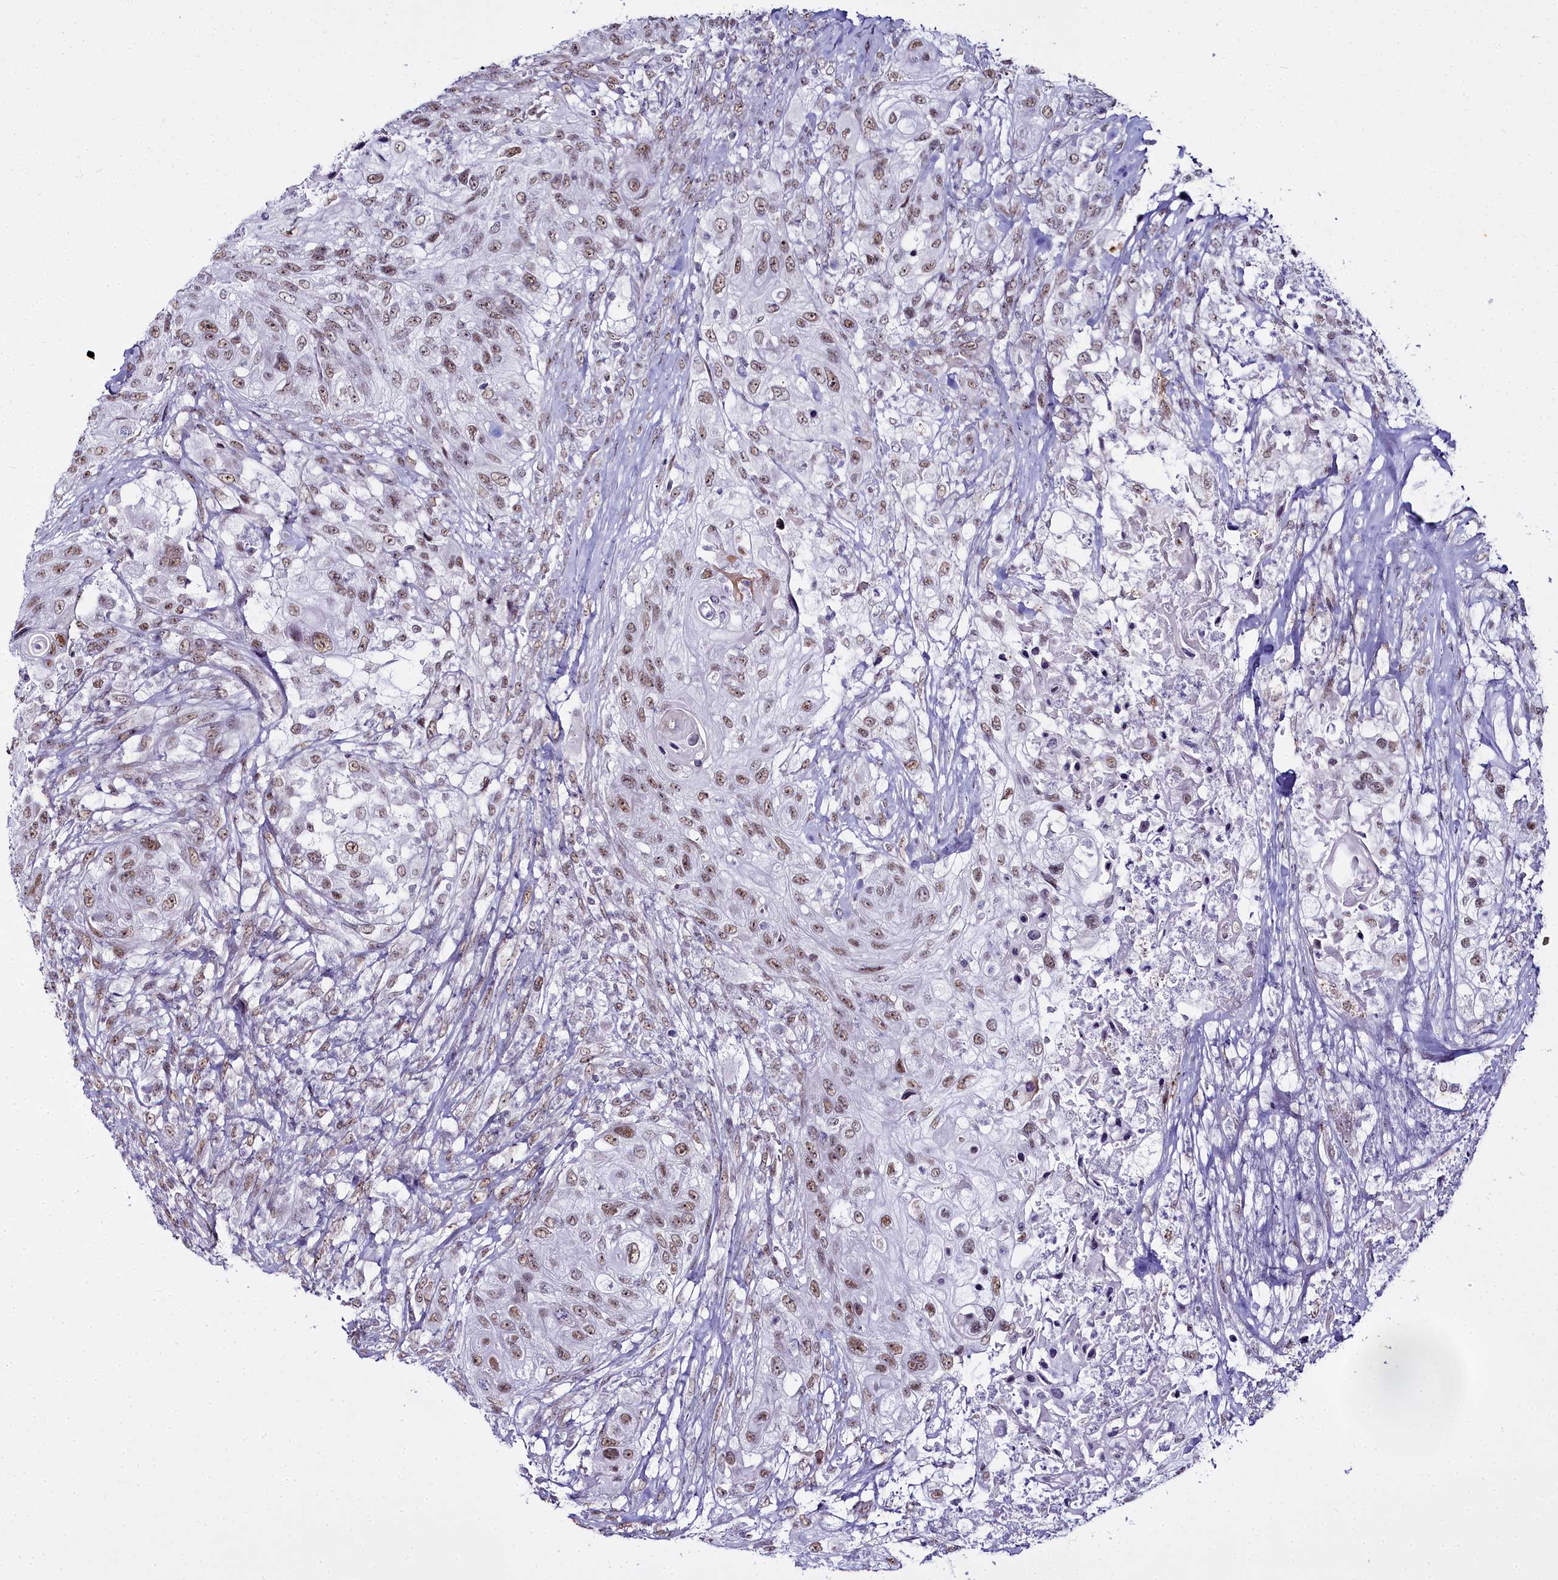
{"staining": {"intensity": "moderate", "quantity": ">75%", "location": "nuclear"}, "tissue": "urothelial cancer", "cell_type": "Tumor cells", "image_type": "cancer", "snomed": [{"axis": "morphology", "description": "Urothelial carcinoma, High grade"}, {"axis": "topography", "description": "Urinary bladder"}], "caption": "IHC staining of urothelial carcinoma (high-grade), which demonstrates medium levels of moderate nuclear positivity in about >75% of tumor cells indicating moderate nuclear protein staining. The staining was performed using DAB (brown) for protein detection and nuclei were counterstained in hematoxylin (blue).", "gene": "RBM12", "patient": {"sex": "female", "age": 60}}